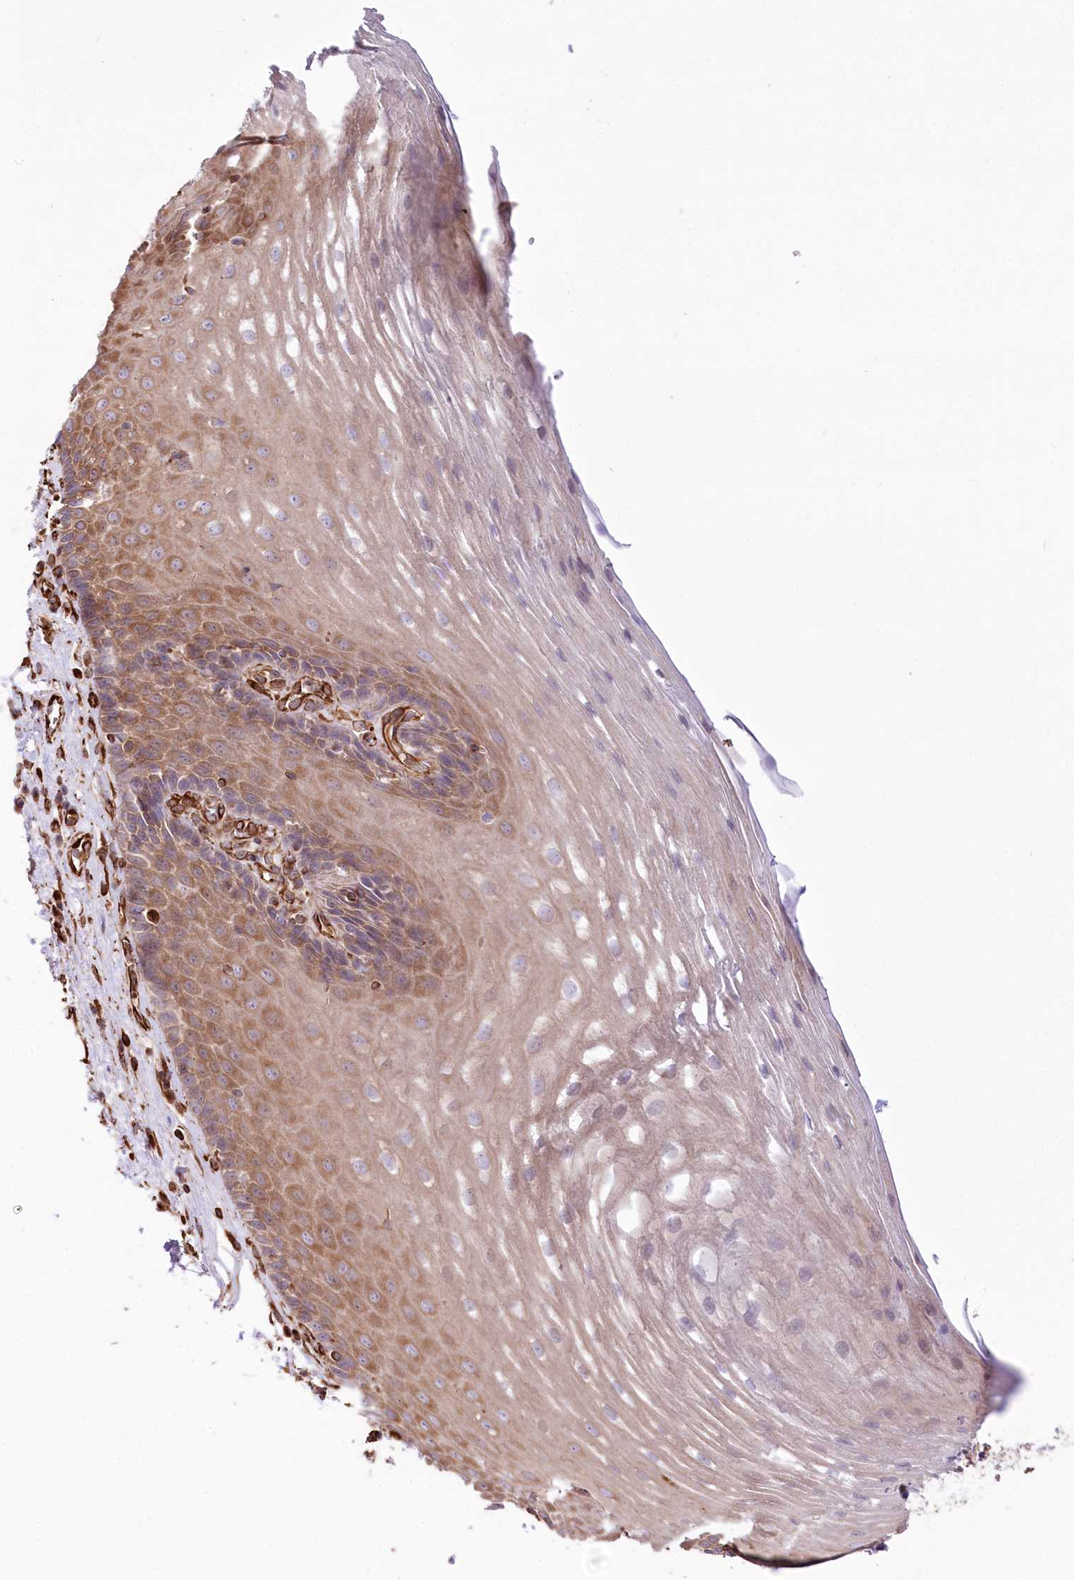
{"staining": {"intensity": "moderate", "quantity": ">75%", "location": "cytoplasmic/membranous"}, "tissue": "esophagus", "cell_type": "Squamous epithelial cells", "image_type": "normal", "snomed": [{"axis": "morphology", "description": "Normal tissue, NOS"}, {"axis": "topography", "description": "Esophagus"}], "caption": "Human esophagus stained for a protein (brown) demonstrates moderate cytoplasmic/membranous positive staining in about >75% of squamous epithelial cells.", "gene": "TTC1", "patient": {"sex": "male", "age": 62}}